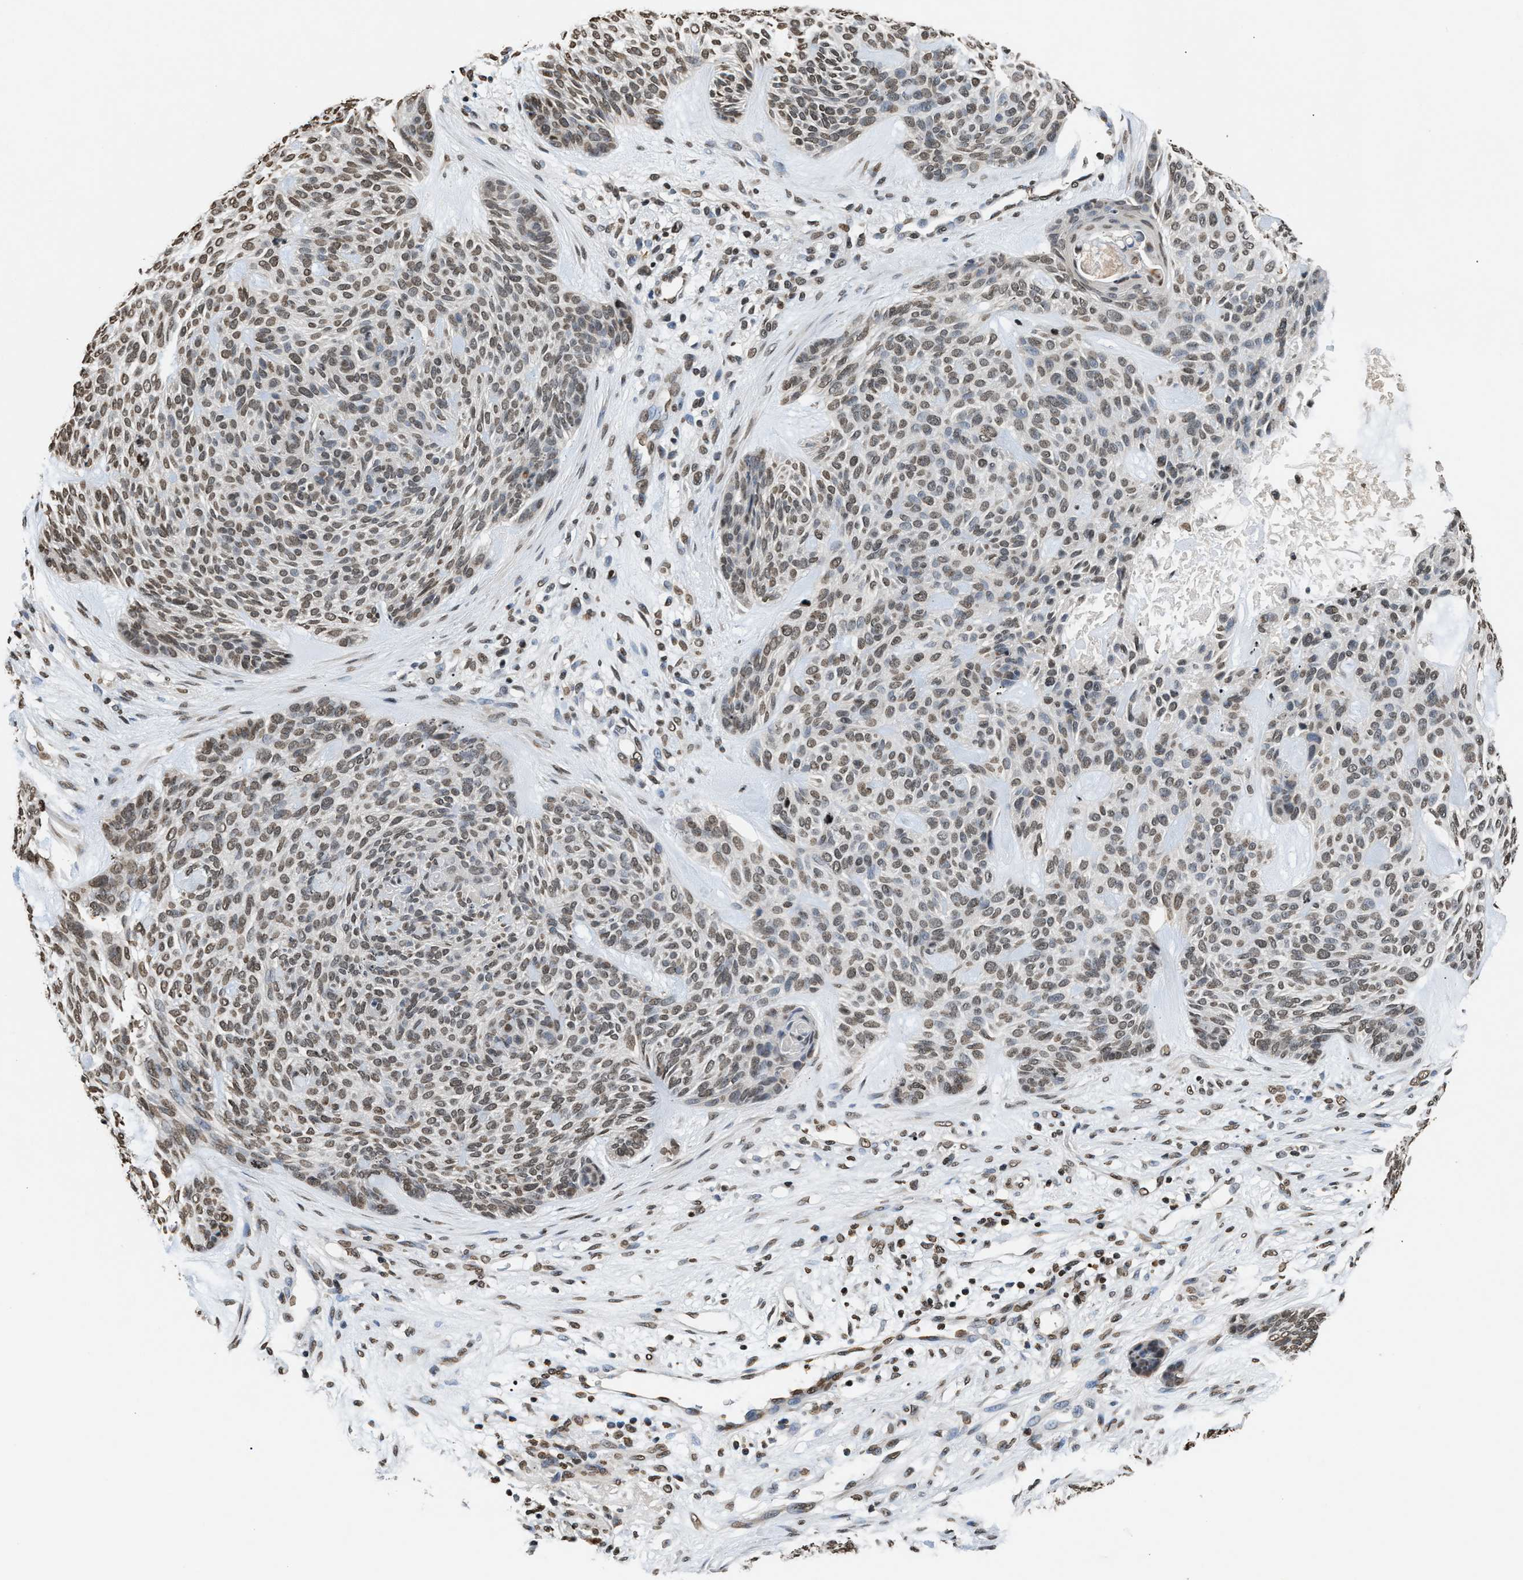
{"staining": {"intensity": "weak", "quantity": ">75%", "location": "nuclear"}, "tissue": "skin cancer", "cell_type": "Tumor cells", "image_type": "cancer", "snomed": [{"axis": "morphology", "description": "Basal cell carcinoma"}, {"axis": "topography", "description": "Skin"}], "caption": "Approximately >75% of tumor cells in skin basal cell carcinoma show weak nuclear protein staining as visualized by brown immunohistochemical staining.", "gene": "DNASE1L3", "patient": {"sex": "male", "age": 55}}